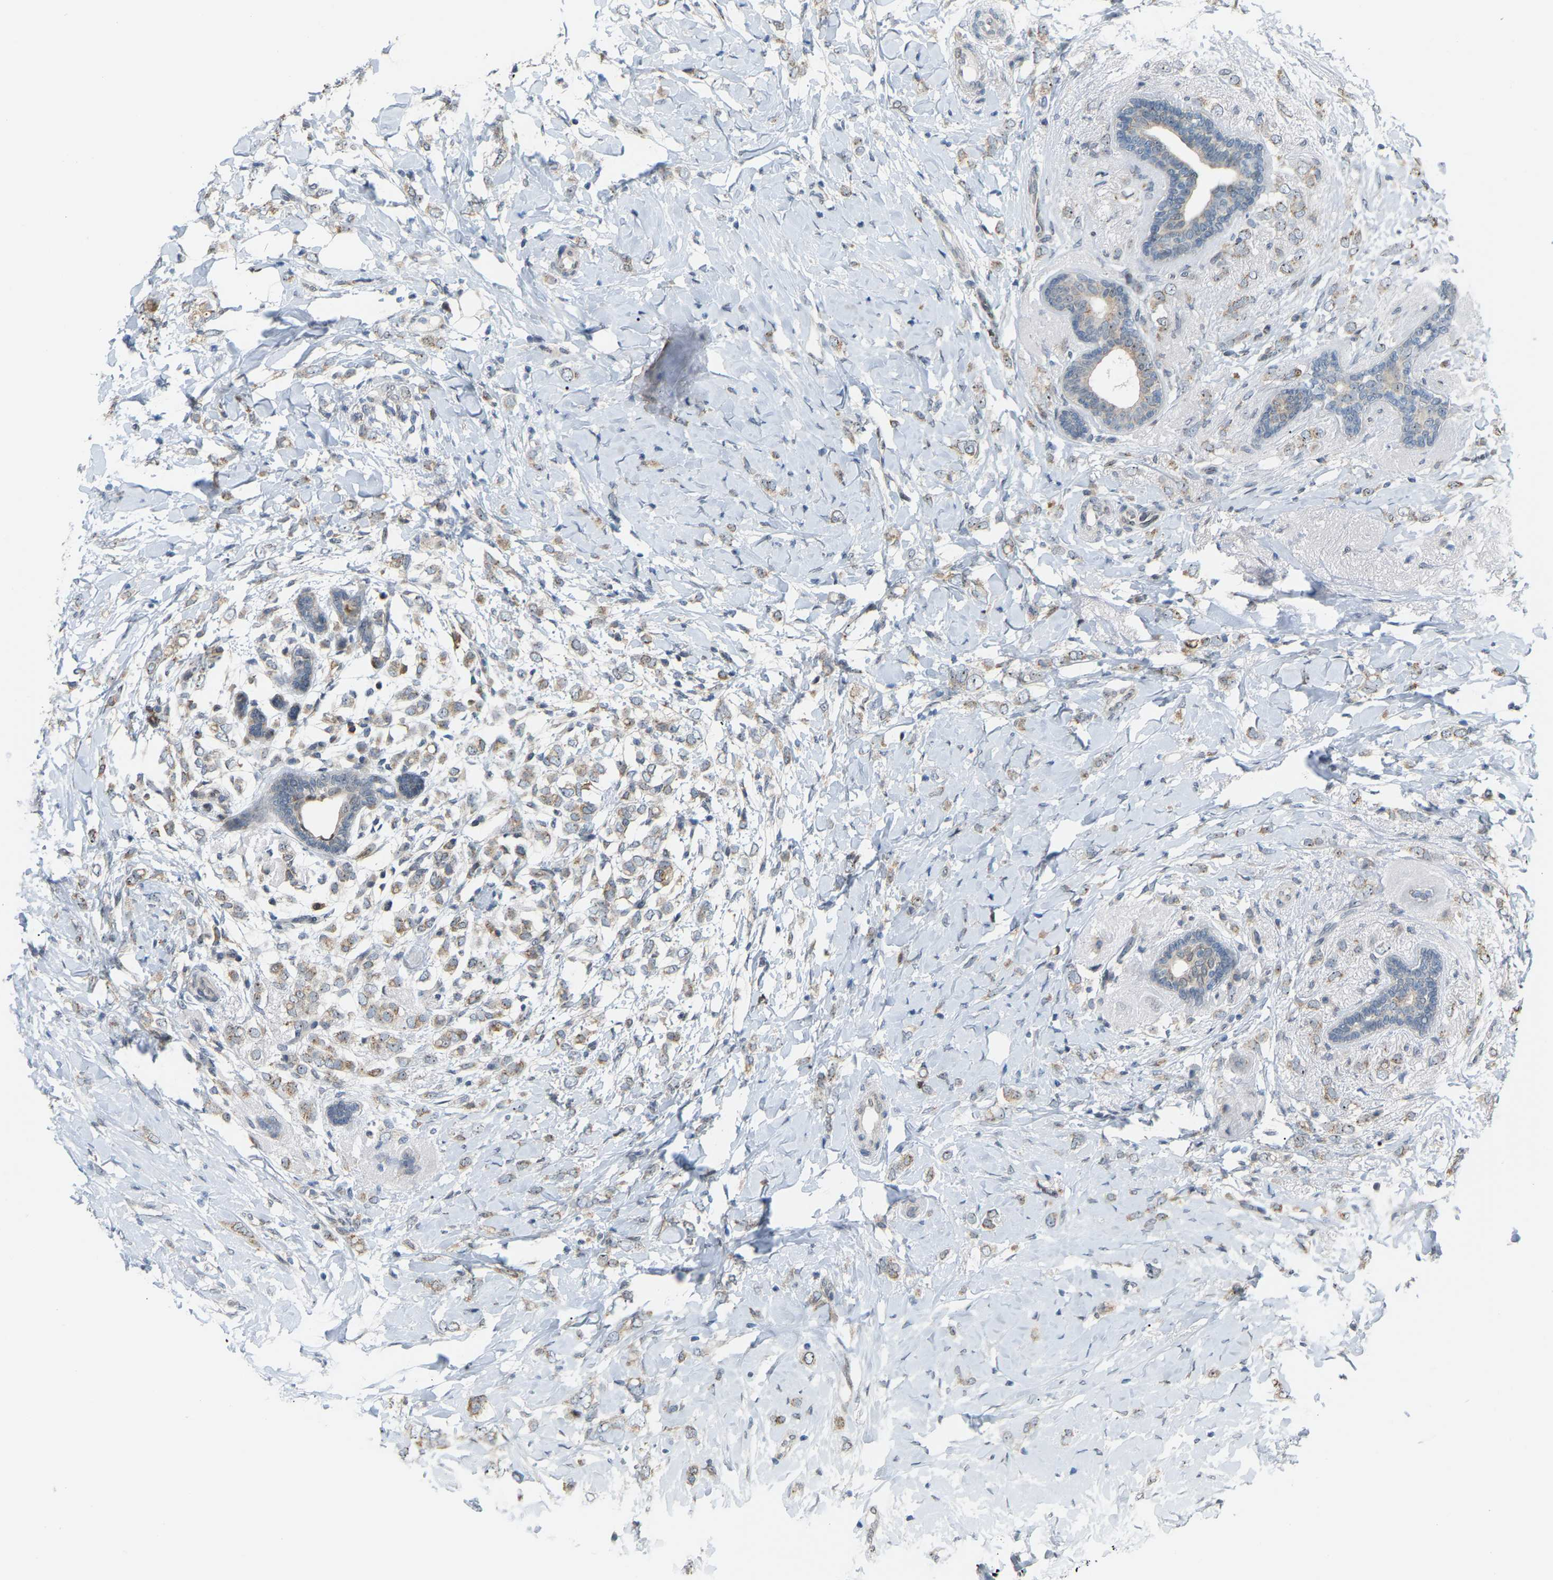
{"staining": {"intensity": "weak", "quantity": ">75%", "location": "cytoplasmic/membranous"}, "tissue": "breast cancer", "cell_type": "Tumor cells", "image_type": "cancer", "snomed": [{"axis": "morphology", "description": "Normal tissue, NOS"}, {"axis": "morphology", "description": "Lobular carcinoma"}, {"axis": "topography", "description": "Breast"}], "caption": "IHC of breast cancer (lobular carcinoma) shows low levels of weak cytoplasmic/membranous positivity in about >75% of tumor cells.", "gene": "CROT", "patient": {"sex": "female", "age": 47}}